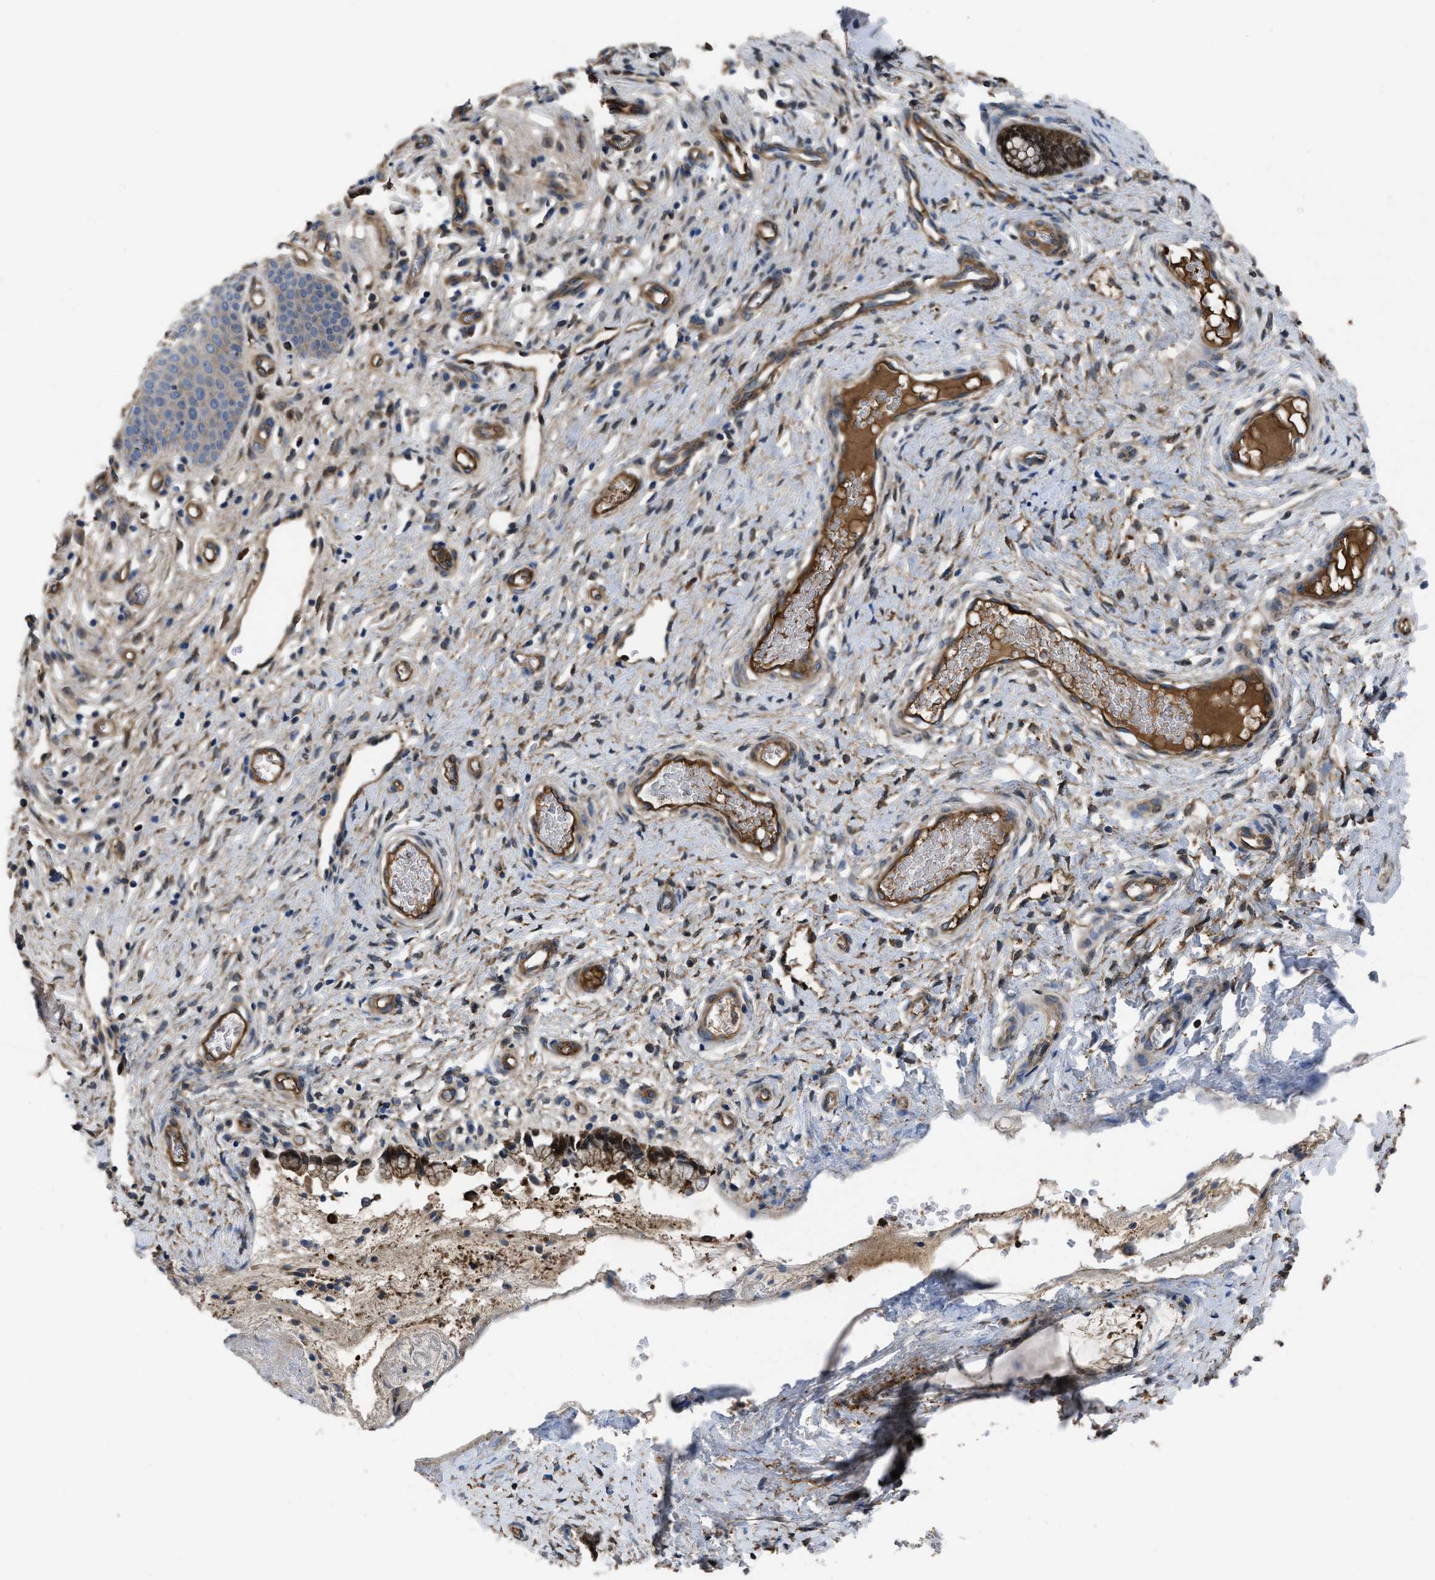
{"staining": {"intensity": "weak", "quantity": ">75%", "location": "cytoplasmic/membranous"}, "tissue": "cervix", "cell_type": "Squamous epithelial cells", "image_type": "normal", "snomed": [{"axis": "morphology", "description": "Normal tissue, NOS"}, {"axis": "topography", "description": "Cervix"}], "caption": "Immunohistochemistry staining of benign cervix, which displays low levels of weak cytoplasmic/membranous staining in approximately >75% of squamous epithelial cells indicating weak cytoplasmic/membranous protein expression. The staining was performed using DAB (brown) for protein detection and nuclei were counterstained in hematoxylin (blue).", "gene": "TRIOBP", "patient": {"sex": "female", "age": 55}}